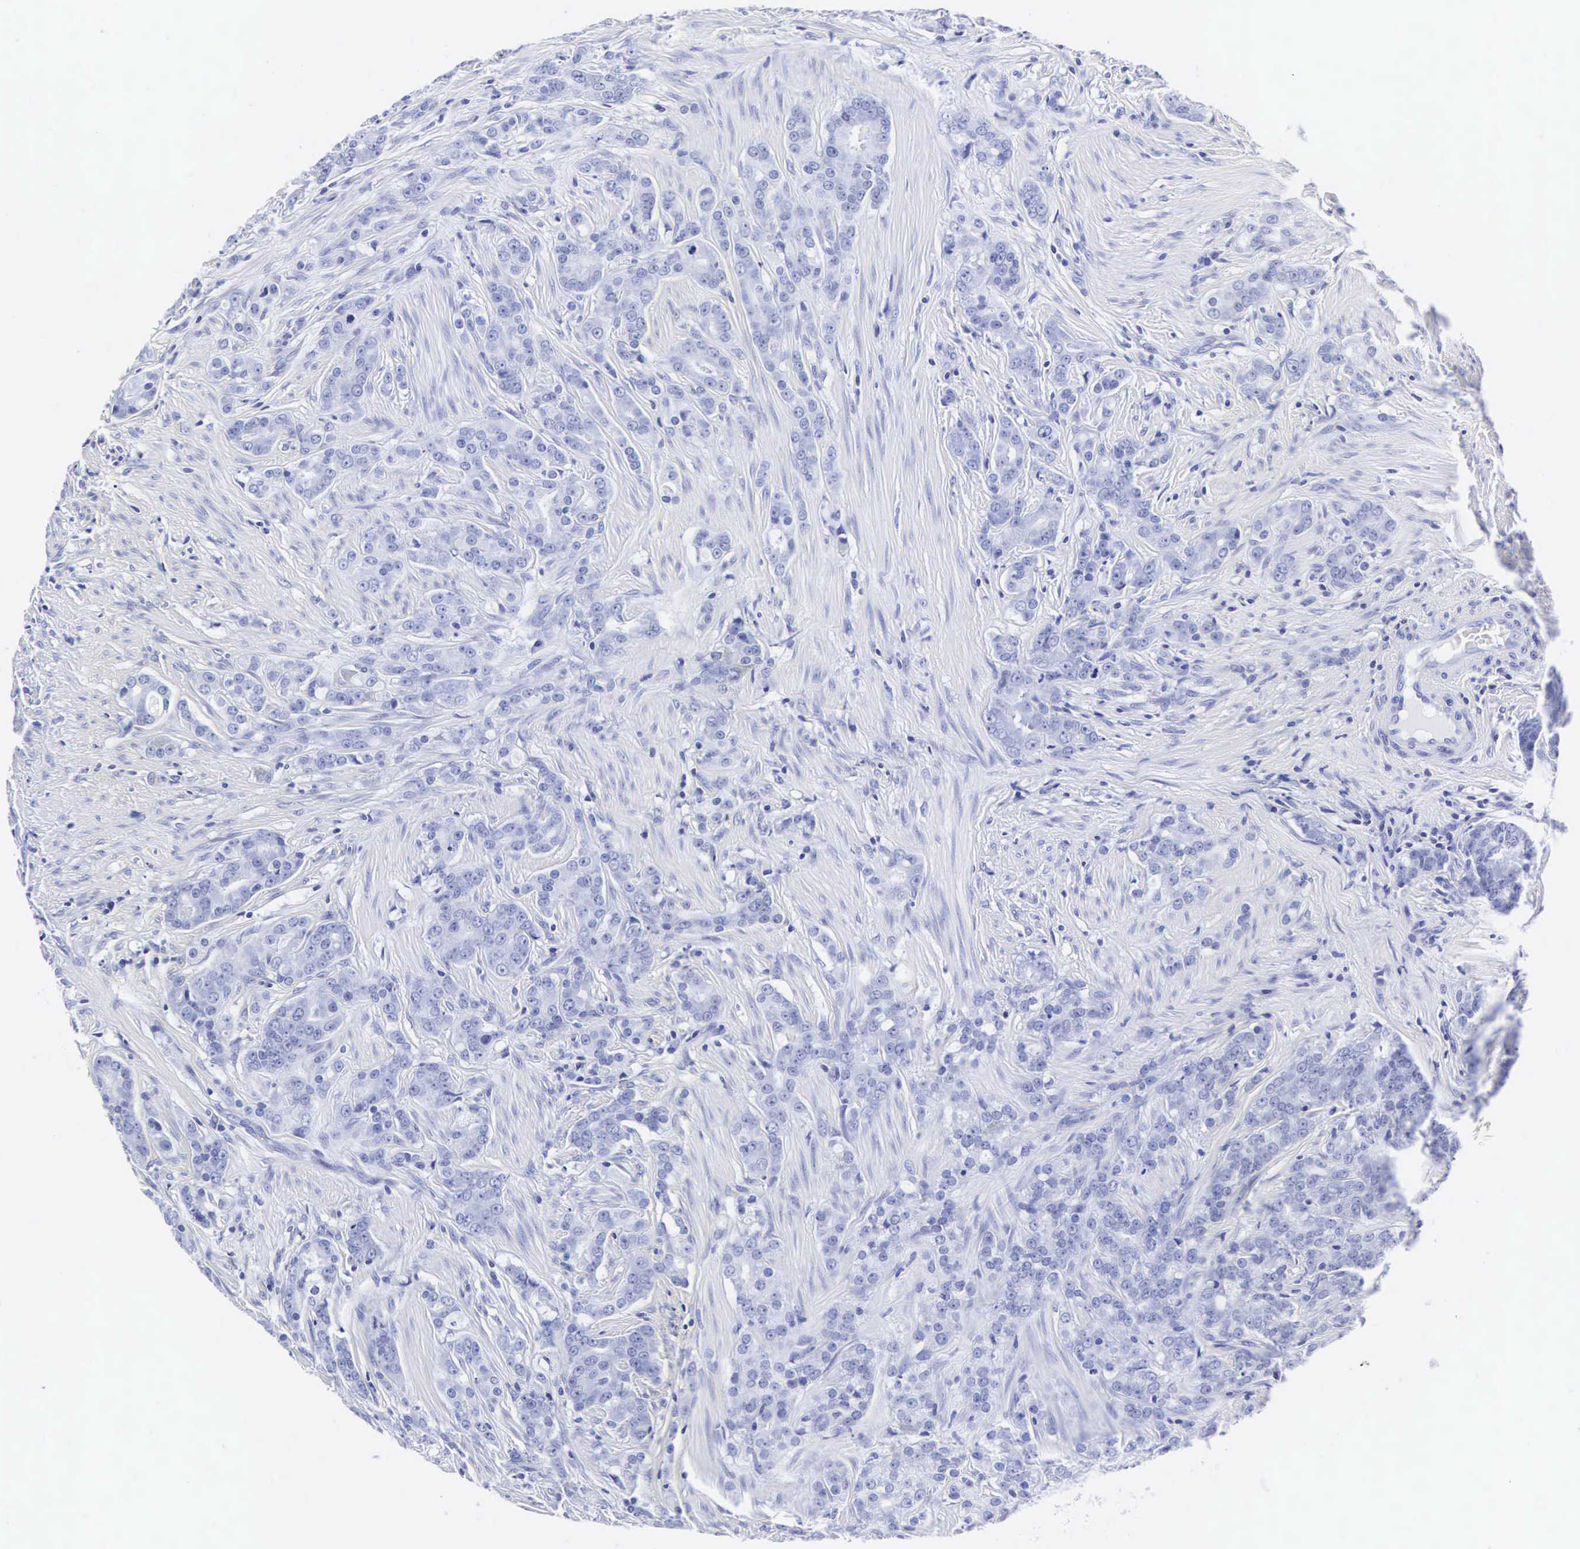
{"staining": {"intensity": "negative", "quantity": "none", "location": "none"}, "tissue": "prostate cancer", "cell_type": "Tumor cells", "image_type": "cancer", "snomed": [{"axis": "morphology", "description": "Adenocarcinoma, Medium grade"}, {"axis": "topography", "description": "Prostate"}], "caption": "High power microscopy histopathology image of an immunohistochemistry photomicrograph of adenocarcinoma (medium-grade) (prostate), revealing no significant staining in tumor cells.", "gene": "INS", "patient": {"sex": "male", "age": 59}}